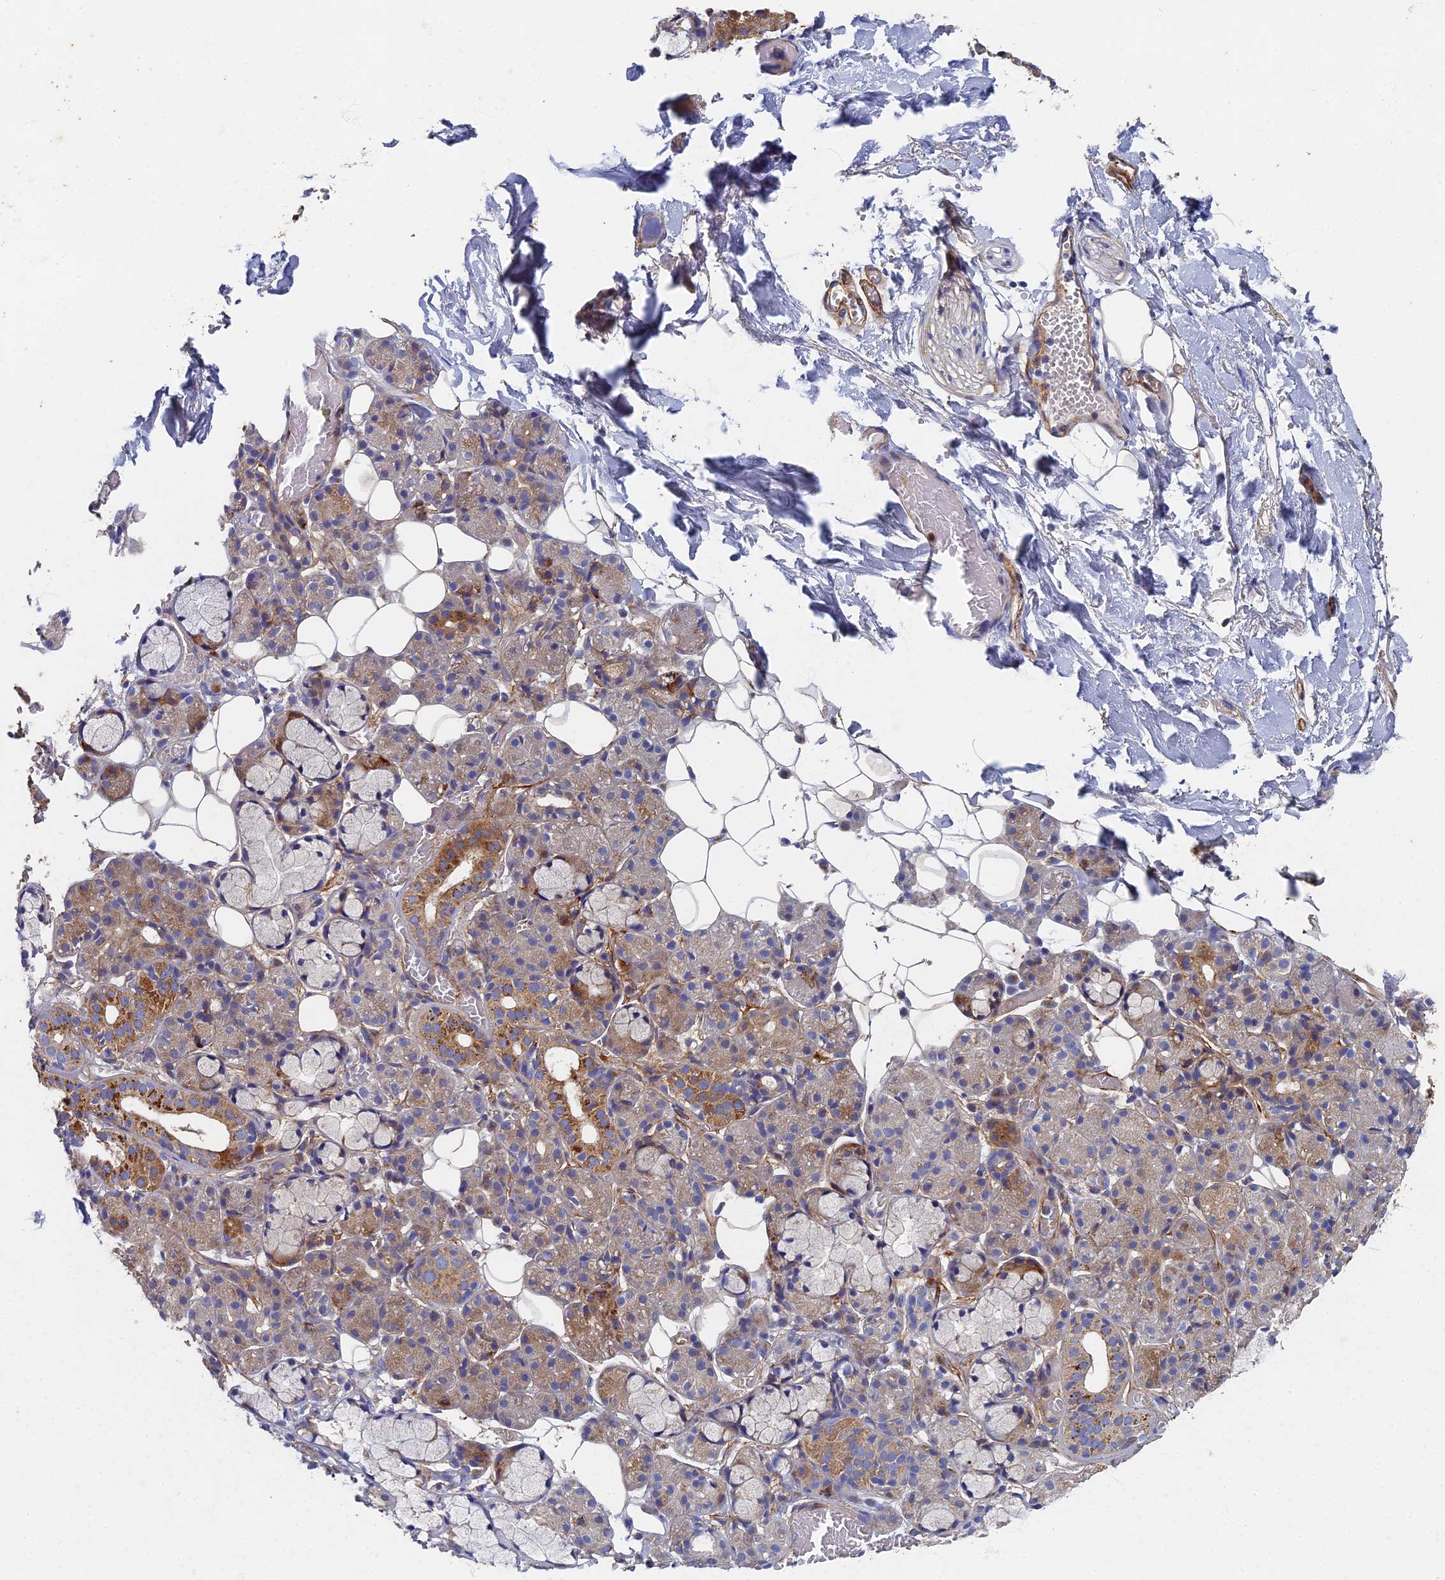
{"staining": {"intensity": "moderate", "quantity": "25%-75%", "location": "cytoplasmic/membranous"}, "tissue": "salivary gland", "cell_type": "Glandular cells", "image_type": "normal", "snomed": [{"axis": "morphology", "description": "Normal tissue, NOS"}, {"axis": "topography", "description": "Salivary gland"}], "caption": "Moderate cytoplasmic/membranous expression is seen in approximately 25%-75% of glandular cells in unremarkable salivary gland.", "gene": "RNASEK", "patient": {"sex": "male", "age": 63}}